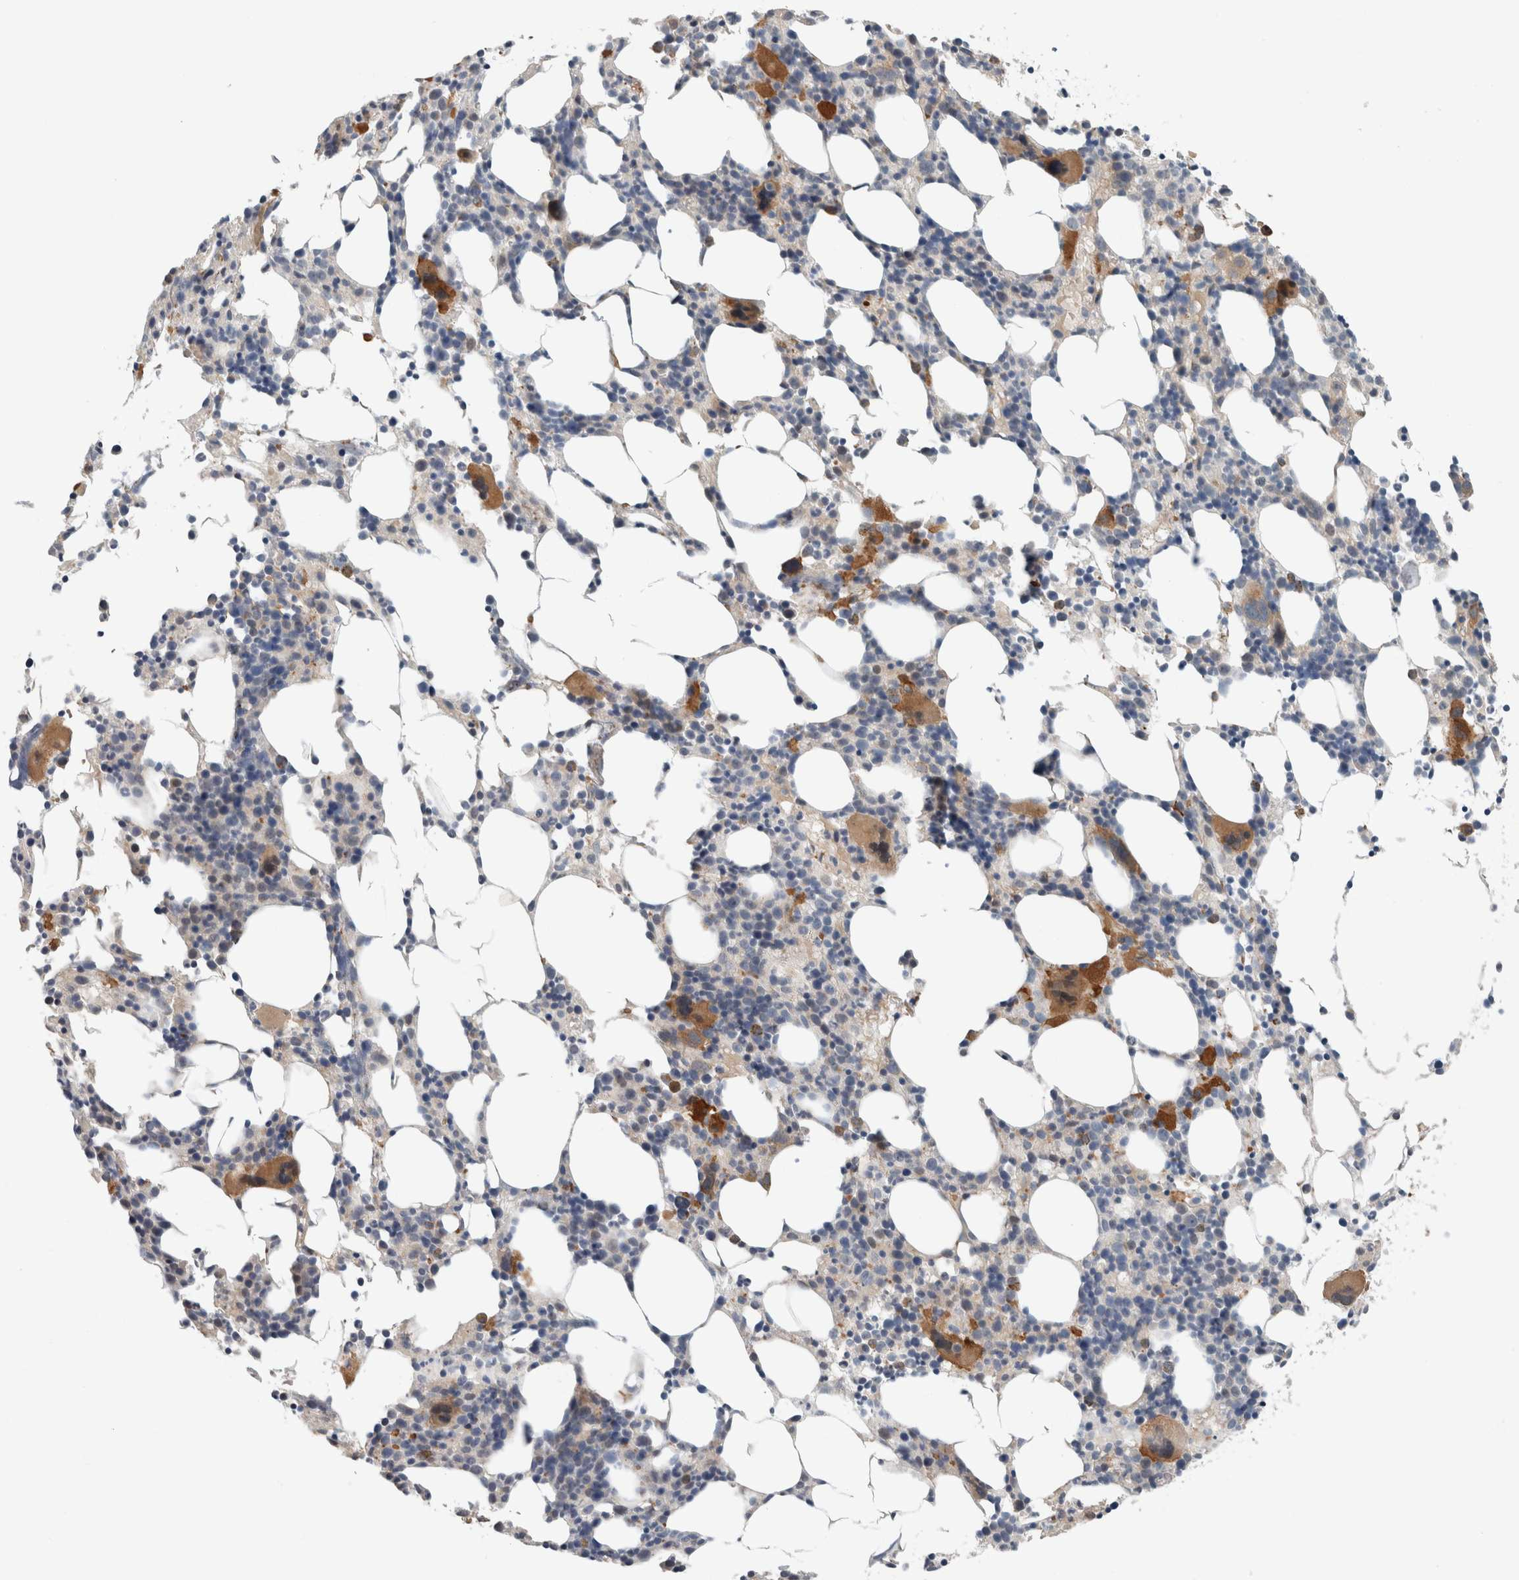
{"staining": {"intensity": "strong", "quantity": "<25%", "location": "cytoplasmic/membranous"}, "tissue": "bone marrow", "cell_type": "Hematopoietic cells", "image_type": "normal", "snomed": [{"axis": "morphology", "description": "Normal tissue, NOS"}, {"axis": "morphology", "description": "Inflammation, NOS"}, {"axis": "topography", "description": "Bone marrow"}], "caption": "Immunohistochemistry of unremarkable human bone marrow shows medium levels of strong cytoplasmic/membranous positivity in approximately <25% of hematopoietic cells.", "gene": "CRAT", "patient": {"sex": "male", "age": 55}}